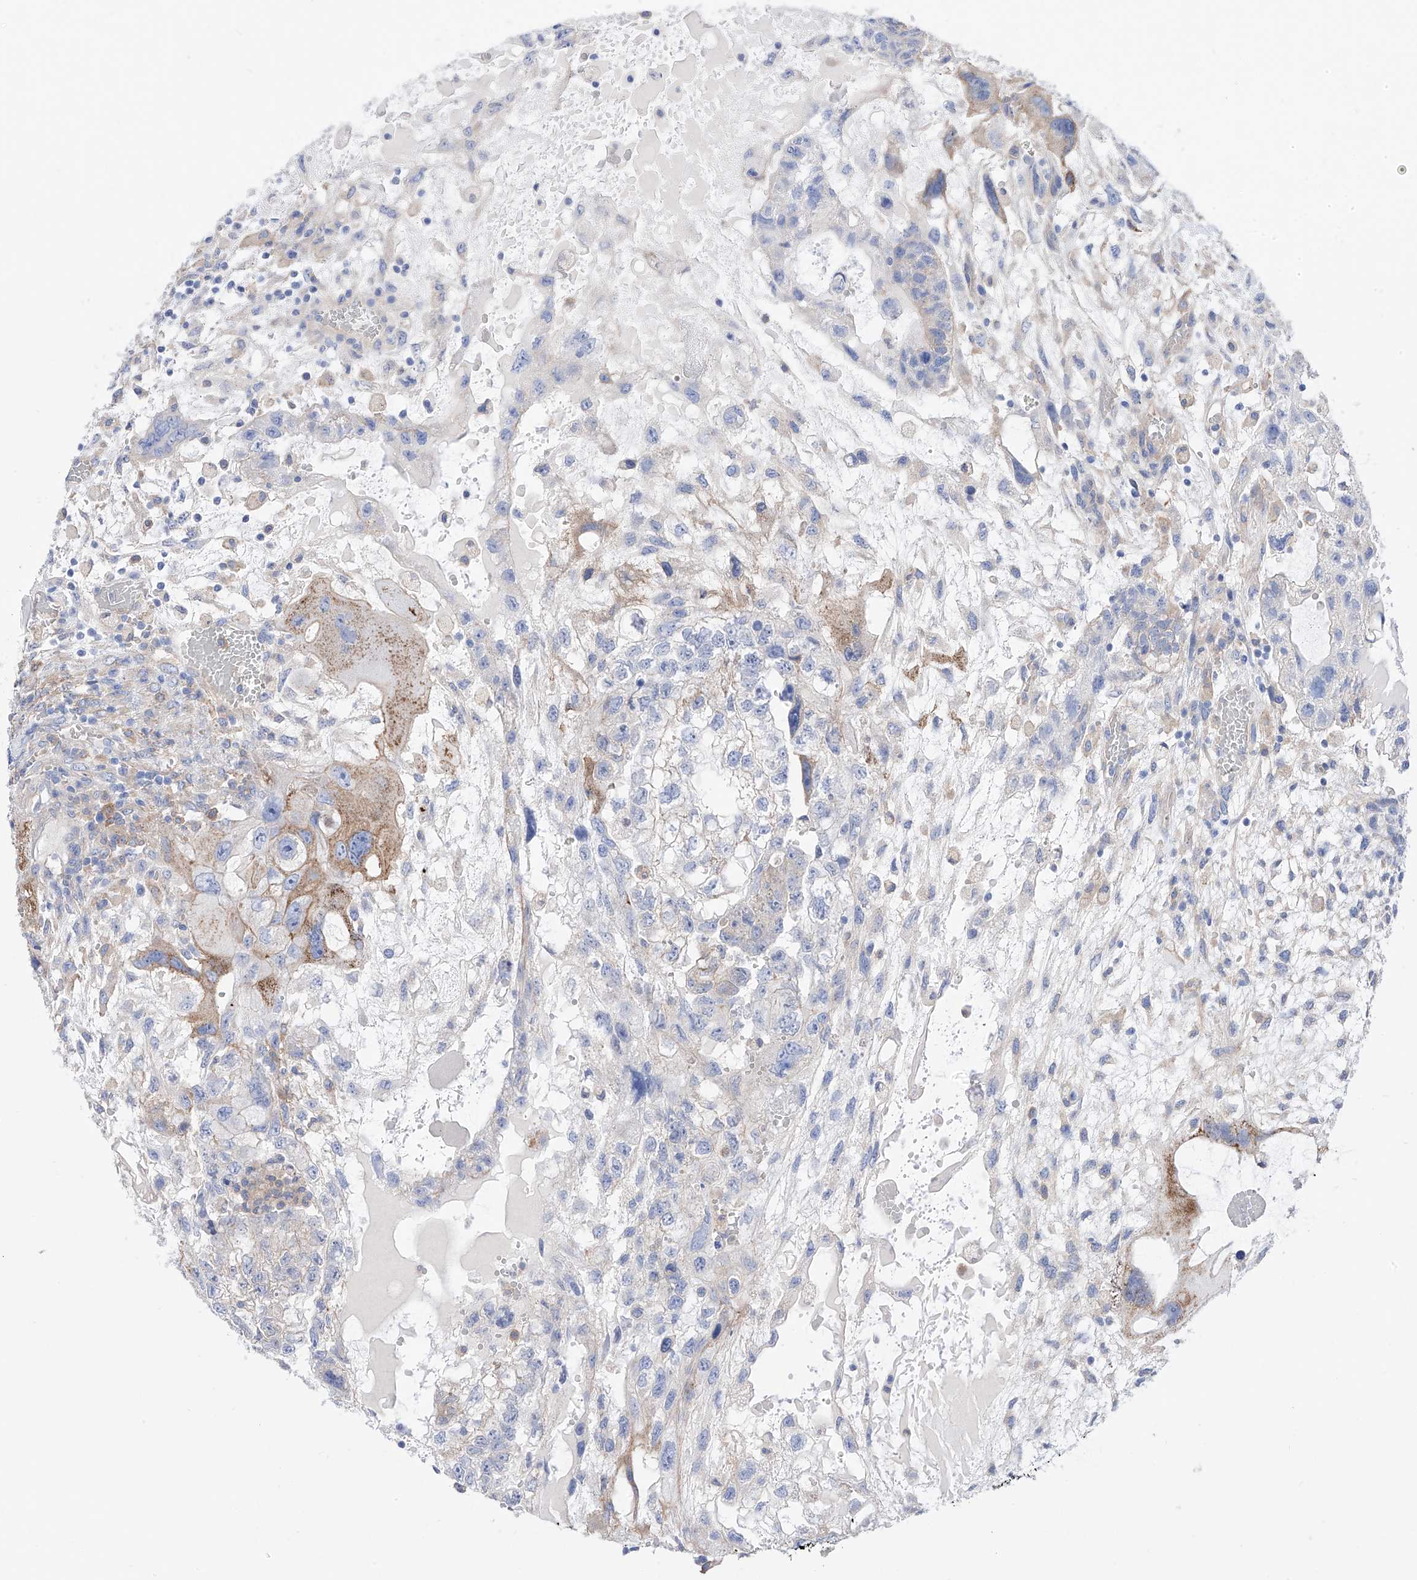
{"staining": {"intensity": "negative", "quantity": "none", "location": "none"}, "tissue": "testis cancer", "cell_type": "Tumor cells", "image_type": "cancer", "snomed": [{"axis": "morphology", "description": "Carcinoma, Embryonal, NOS"}, {"axis": "topography", "description": "Testis"}], "caption": "An image of testis cancer stained for a protein demonstrates no brown staining in tumor cells.", "gene": "ZNF653", "patient": {"sex": "male", "age": 36}}